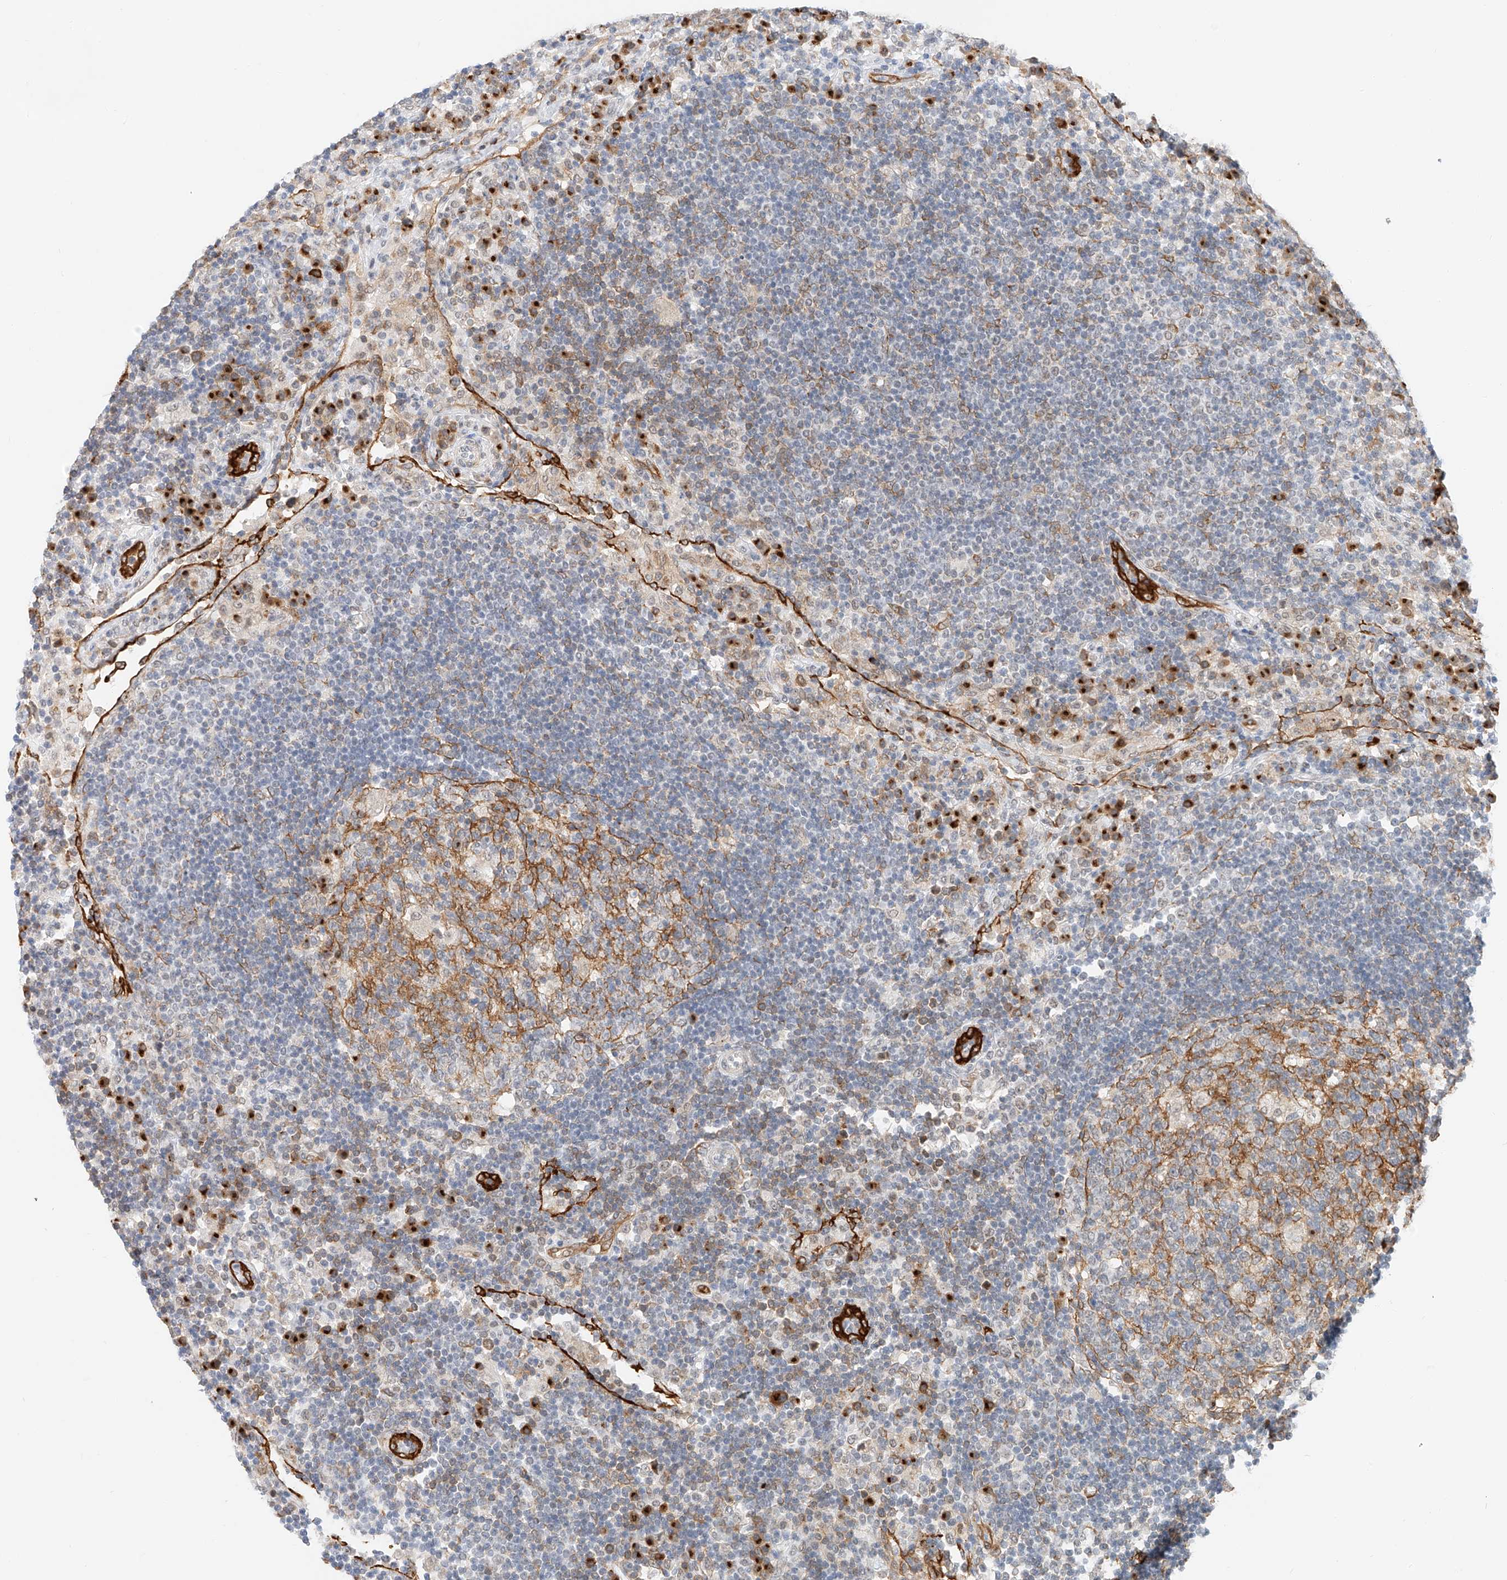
{"staining": {"intensity": "negative", "quantity": "none", "location": "none"}, "tissue": "lymph node", "cell_type": "Germinal center cells", "image_type": "normal", "snomed": [{"axis": "morphology", "description": "Normal tissue, NOS"}, {"axis": "topography", "description": "Lymph node"}], "caption": "This is an IHC micrograph of unremarkable human lymph node. There is no positivity in germinal center cells.", "gene": "CARMIL1", "patient": {"sex": "female", "age": 53}}